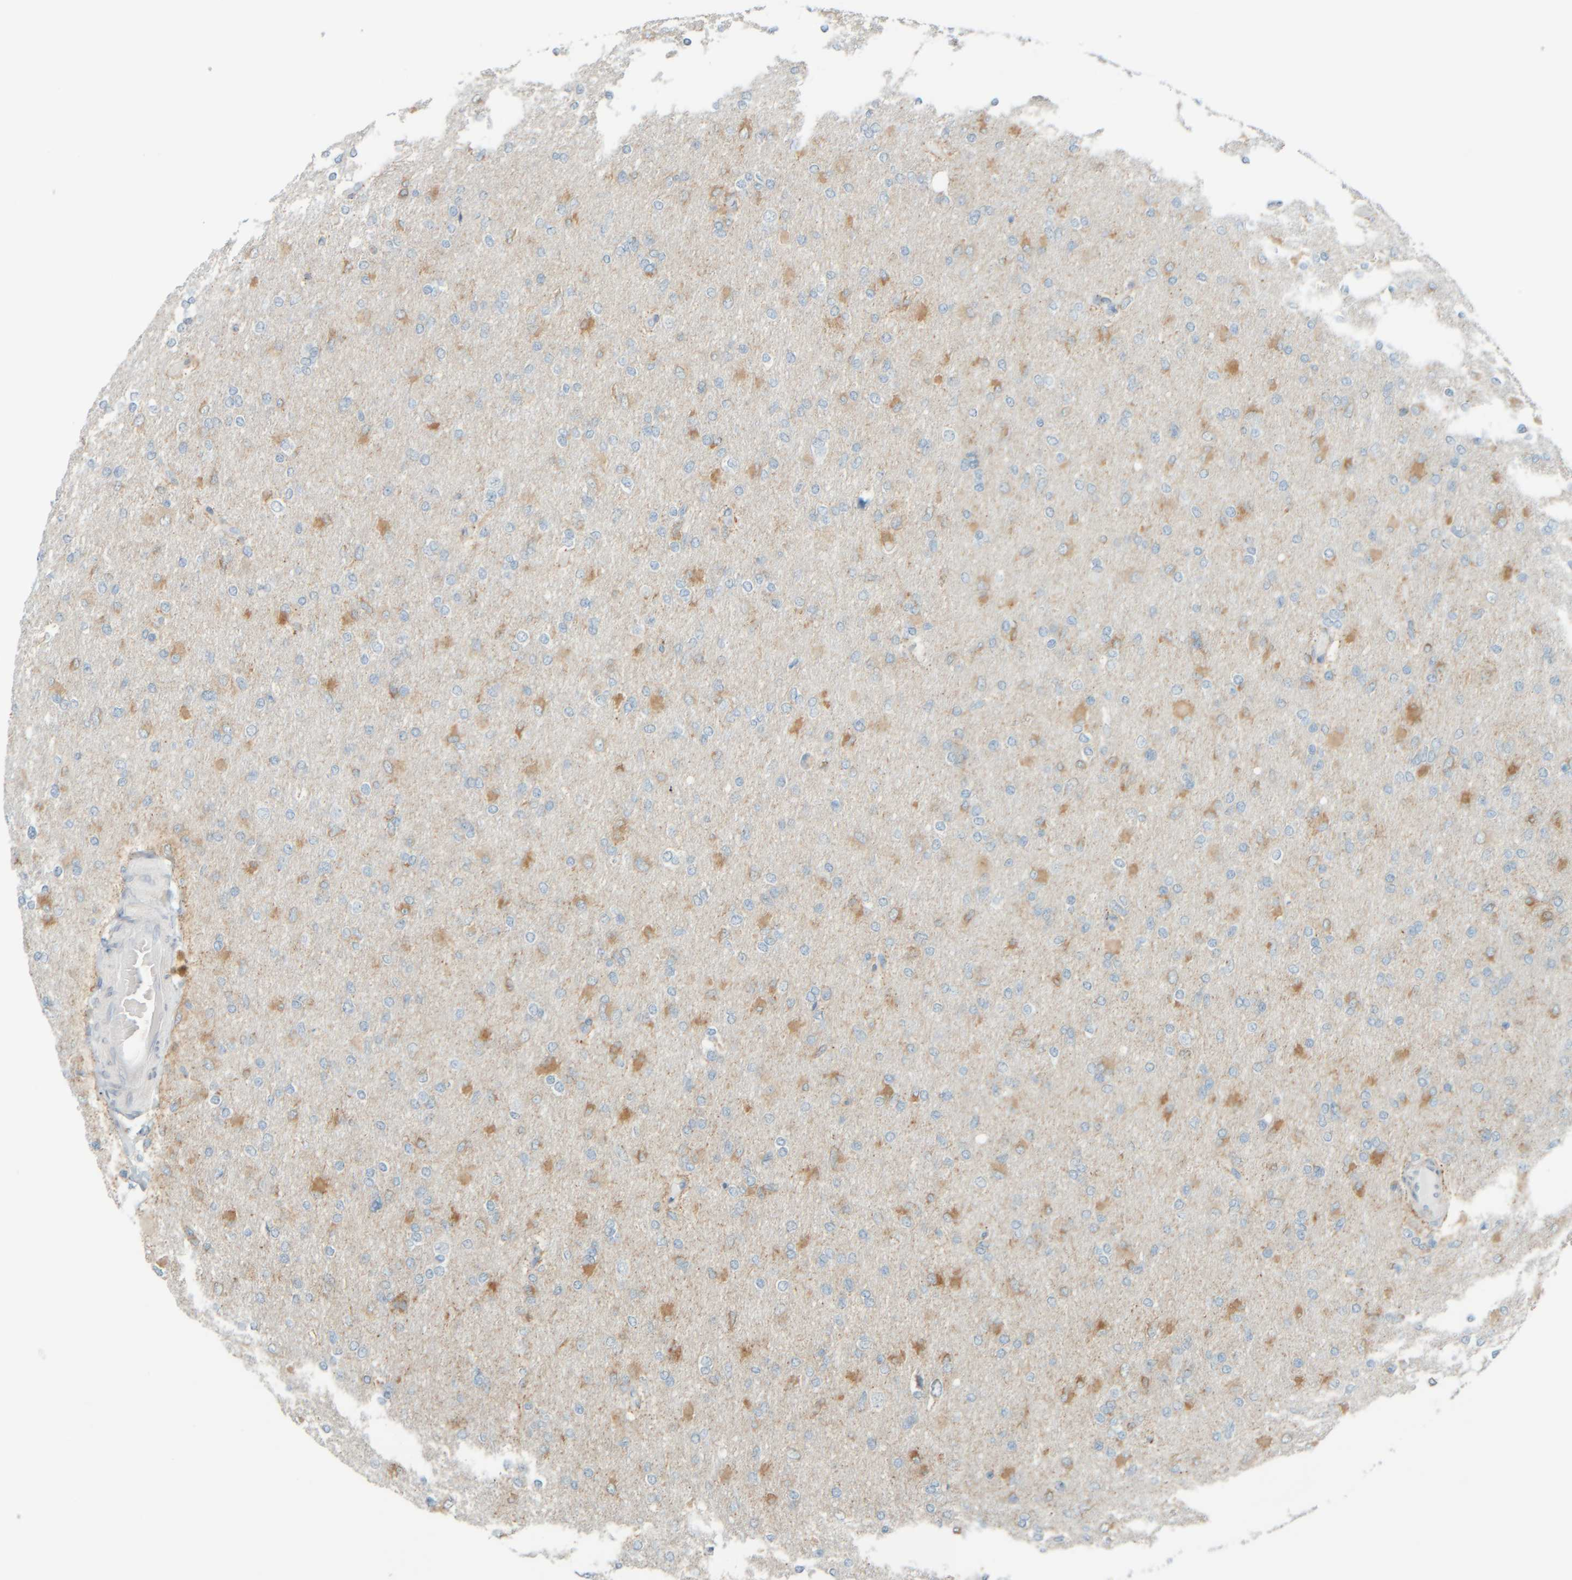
{"staining": {"intensity": "moderate", "quantity": "<25%", "location": "cytoplasmic/membranous"}, "tissue": "glioma", "cell_type": "Tumor cells", "image_type": "cancer", "snomed": [{"axis": "morphology", "description": "Glioma, malignant, High grade"}, {"axis": "topography", "description": "Cerebral cortex"}], "caption": "Approximately <25% of tumor cells in high-grade glioma (malignant) display moderate cytoplasmic/membranous protein positivity as visualized by brown immunohistochemical staining.", "gene": "PTGES3L-AARSD1", "patient": {"sex": "female", "age": 36}}